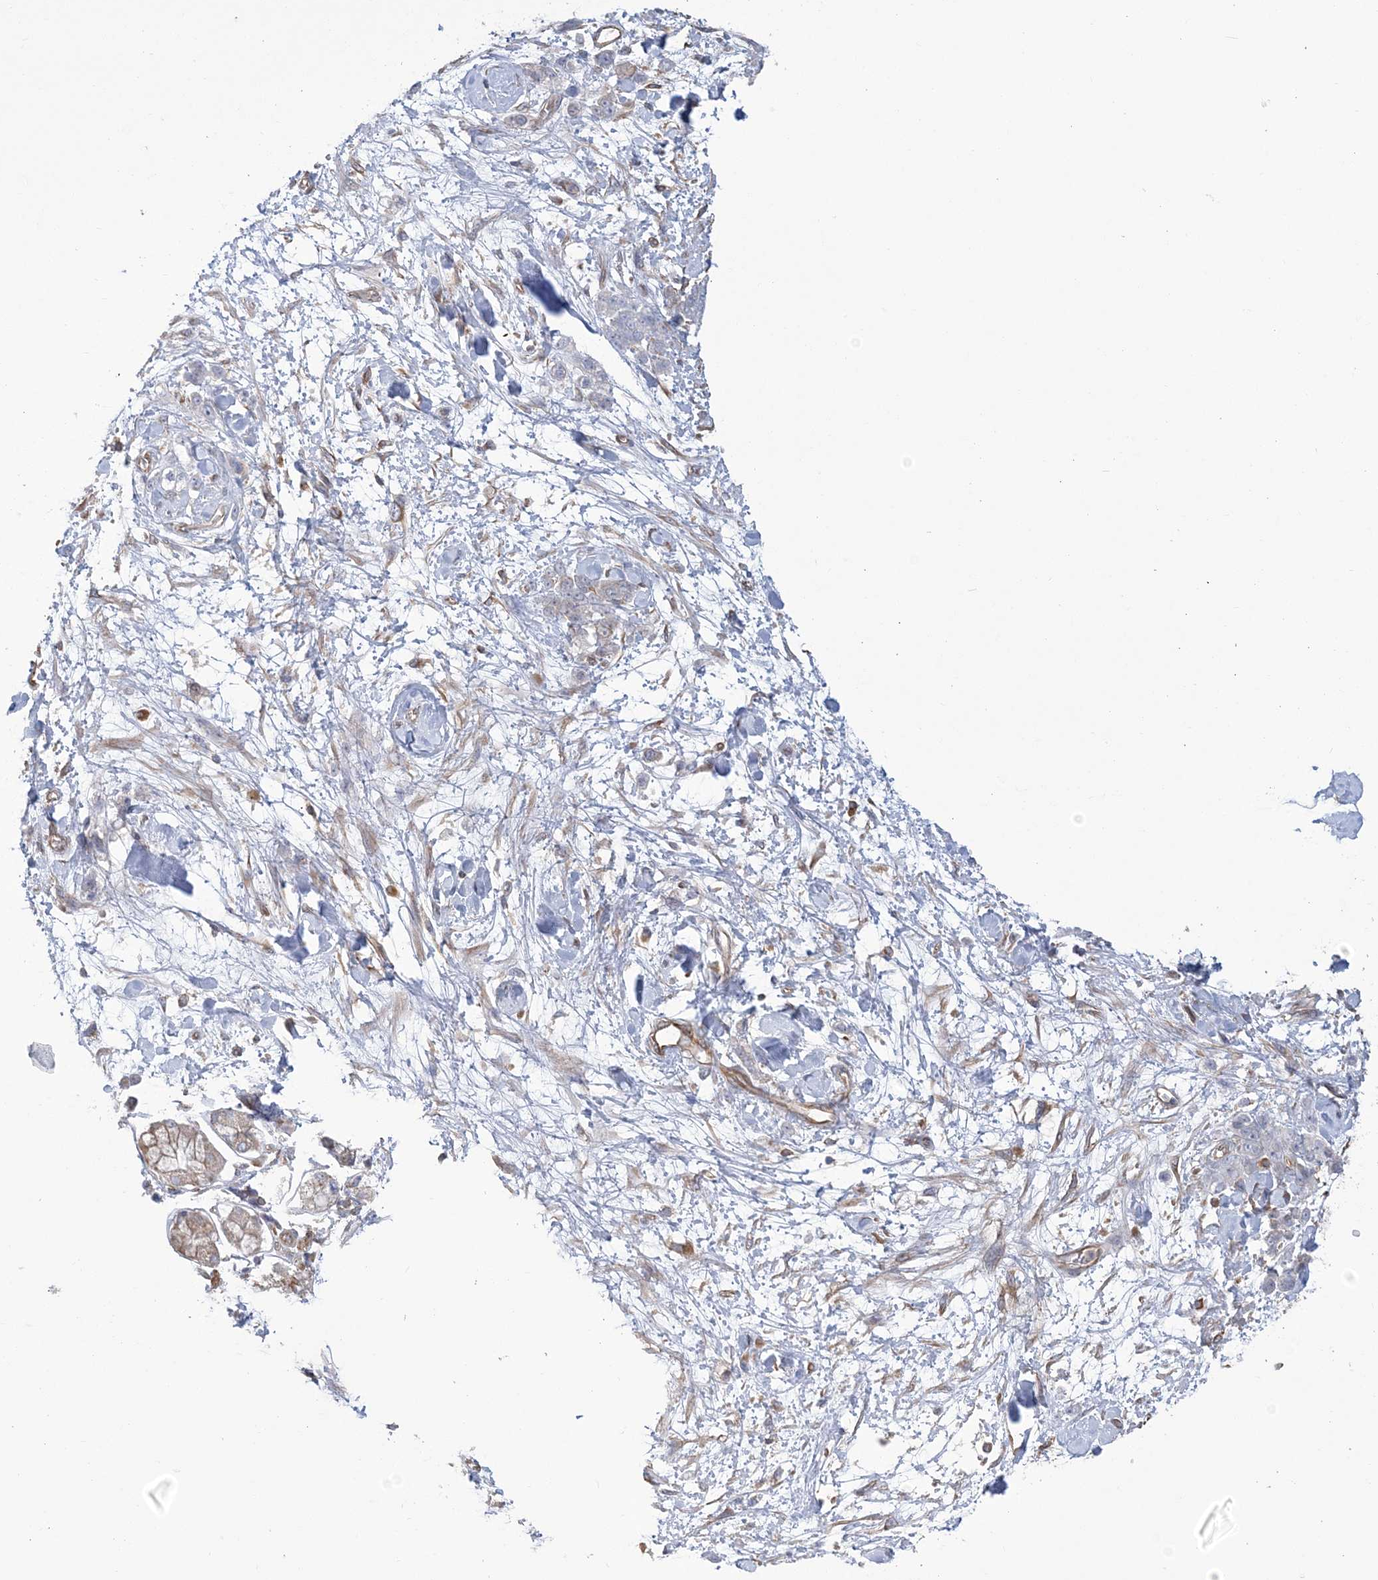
{"staining": {"intensity": "negative", "quantity": "none", "location": "none"}, "tissue": "stomach cancer", "cell_type": "Tumor cells", "image_type": "cancer", "snomed": [{"axis": "morphology", "description": "Normal tissue, NOS"}, {"axis": "morphology", "description": "Adenocarcinoma, NOS"}, {"axis": "topography", "description": "Stomach"}], "caption": "A photomicrograph of human stomach cancer is negative for staining in tumor cells. (Brightfield microscopy of DAB immunohistochemistry at high magnification).", "gene": "ZNF821", "patient": {"sex": "male", "age": 82}}